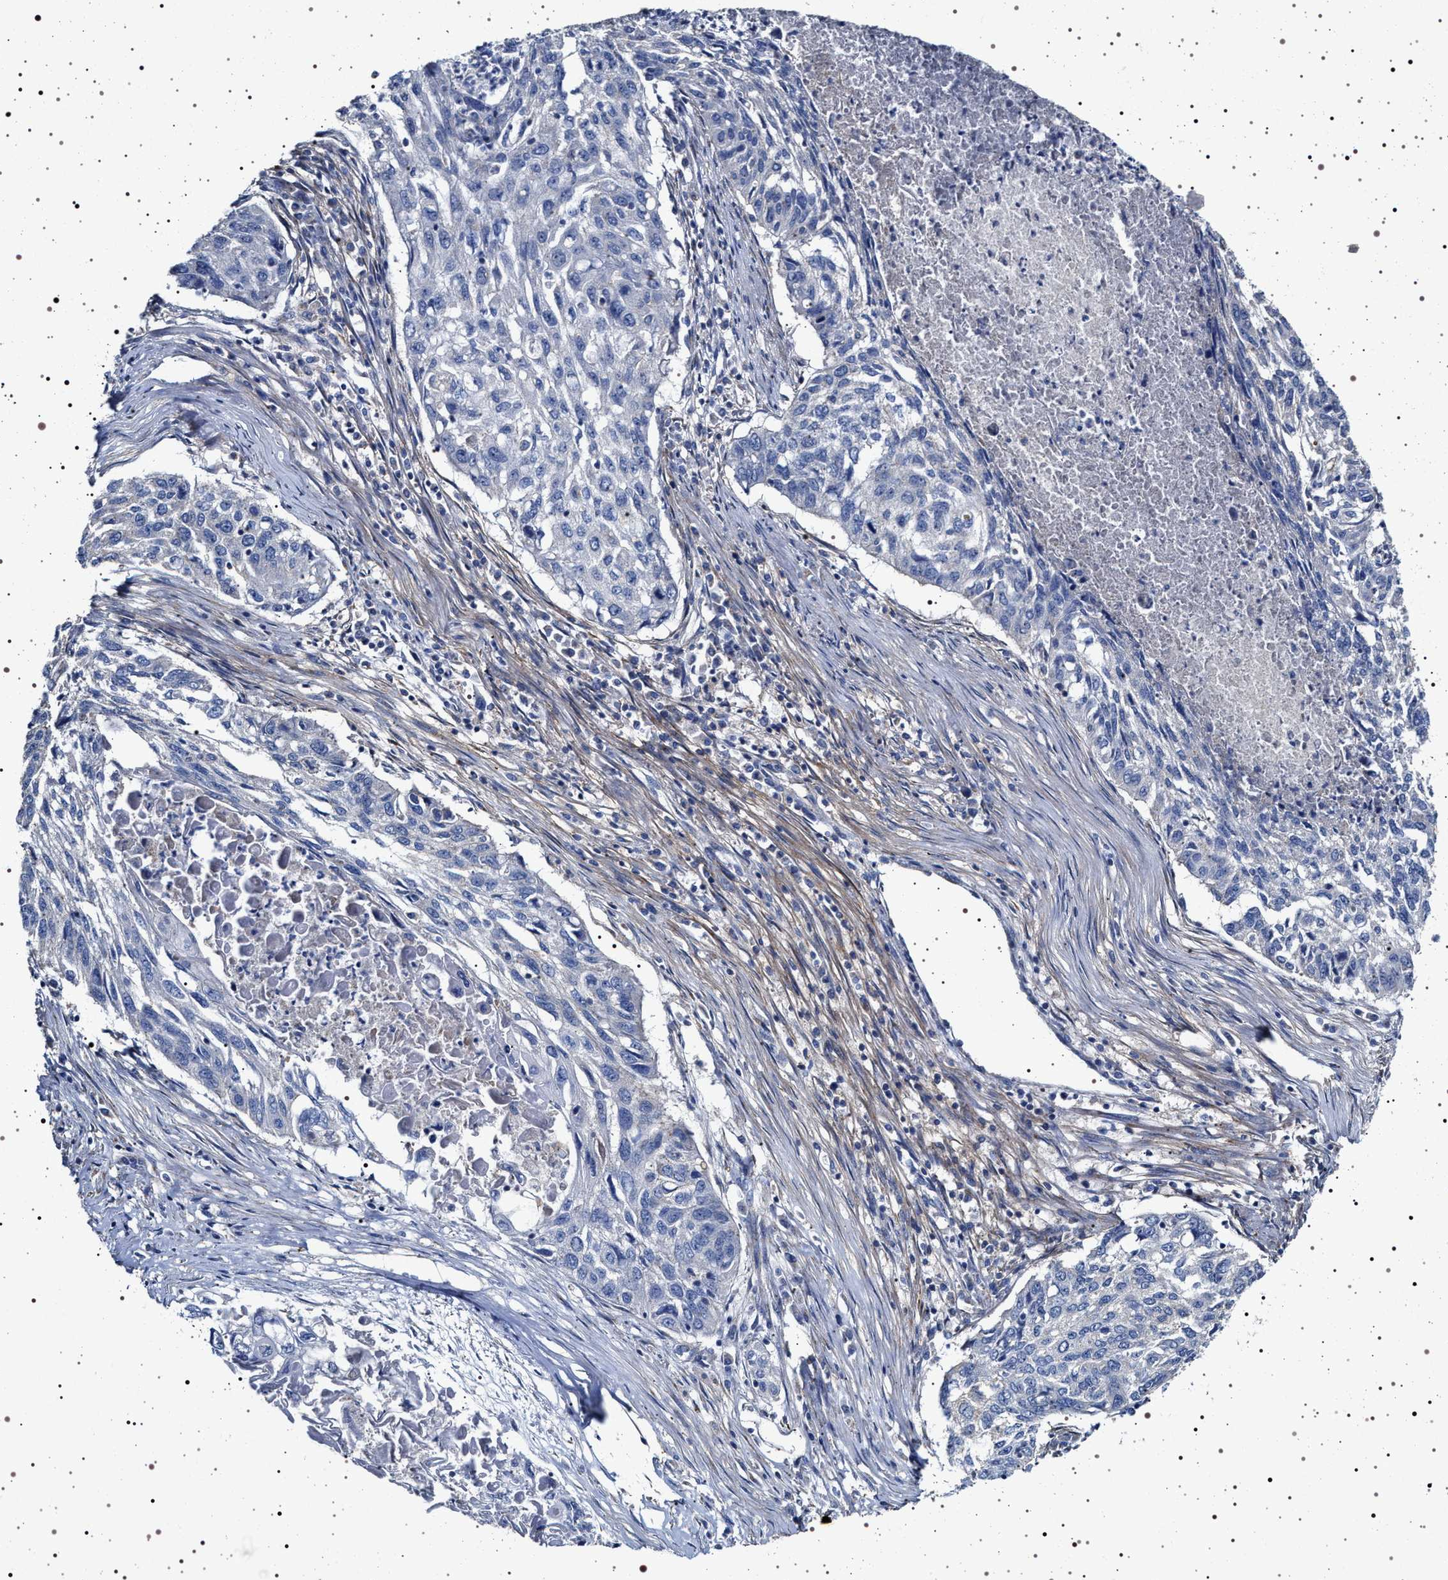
{"staining": {"intensity": "negative", "quantity": "none", "location": "none"}, "tissue": "lung cancer", "cell_type": "Tumor cells", "image_type": "cancer", "snomed": [{"axis": "morphology", "description": "Squamous cell carcinoma, NOS"}, {"axis": "topography", "description": "Lung"}], "caption": "The photomicrograph exhibits no significant expression in tumor cells of squamous cell carcinoma (lung).", "gene": "NAALADL2", "patient": {"sex": "female", "age": 63}}